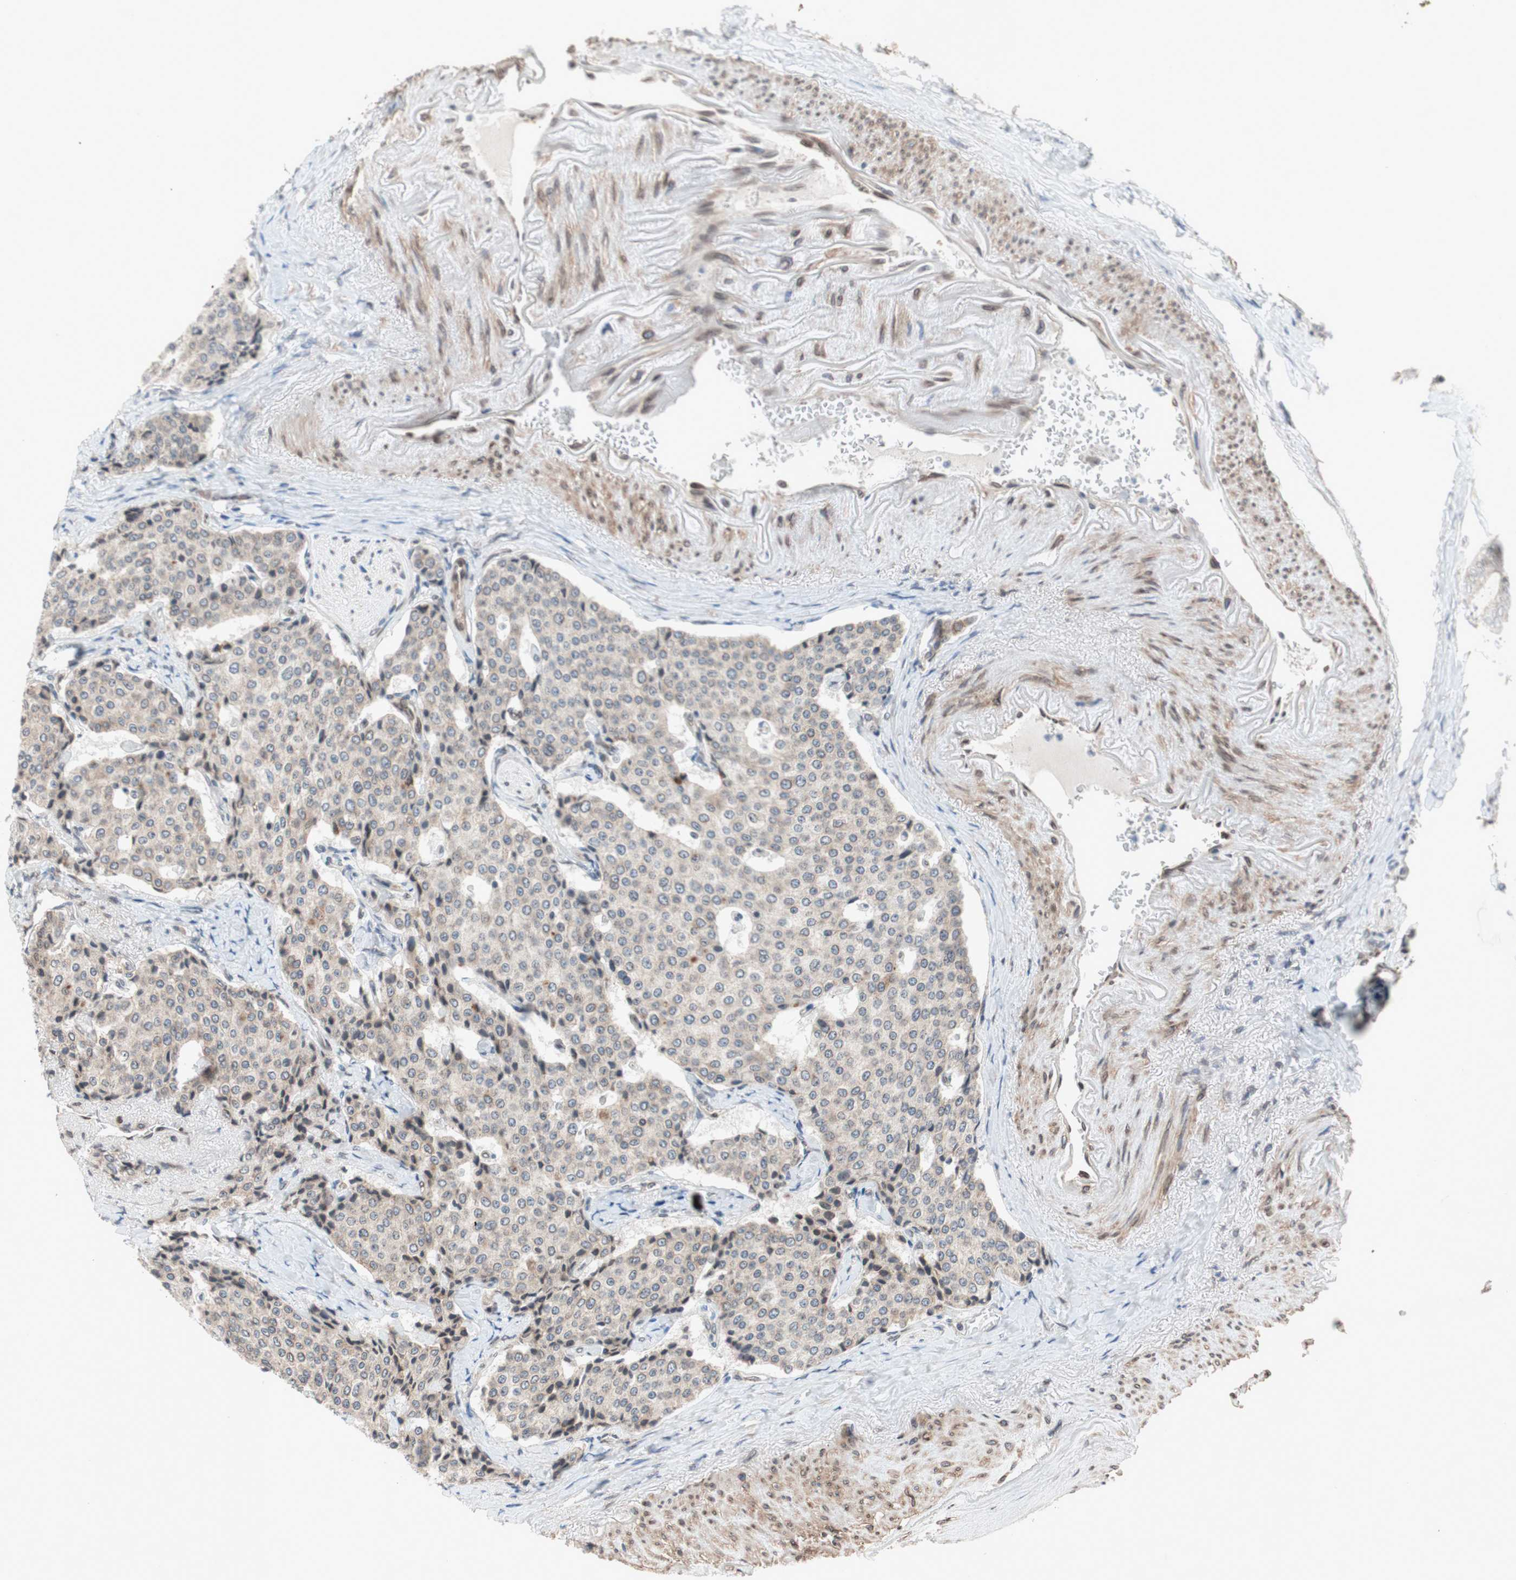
{"staining": {"intensity": "weak", "quantity": ">75%", "location": "cytoplasmic/membranous"}, "tissue": "carcinoid", "cell_type": "Tumor cells", "image_type": "cancer", "snomed": [{"axis": "morphology", "description": "Carcinoid, malignant, NOS"}, {"axis": "topography", "description": "Colon"}], "caption": "The micrograph displays a brown stain indicating the presence of a protein in the cytoplasmic/membranous of tumor cells in malignant carcinoid.", "gene": "ARNT2", "patient": {"sex": "female", "age": 61}}